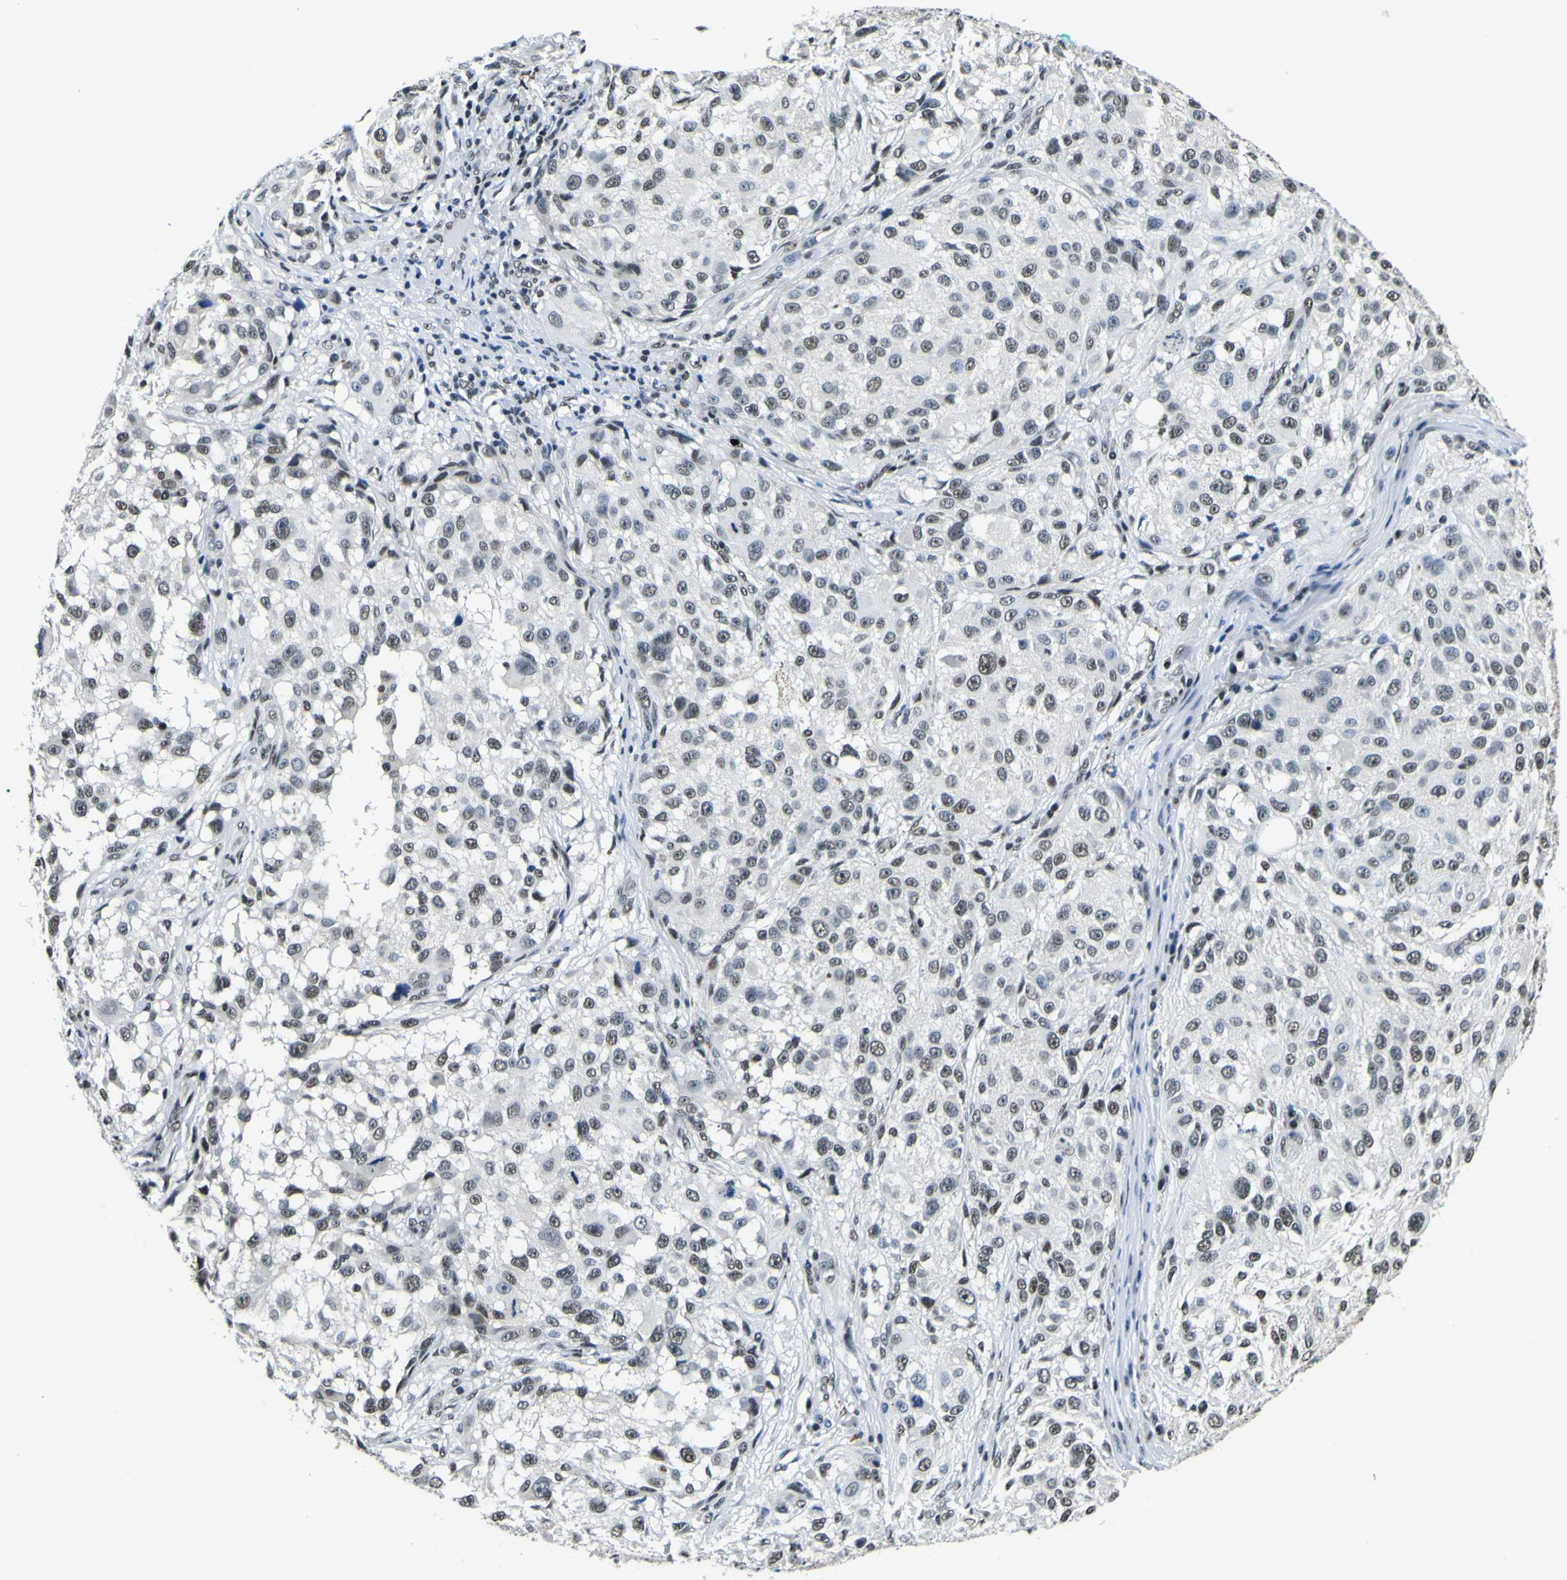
{"staining": {"intensity": "moderate", "quantity": ">75%", "location": "nuclear"}, "tissue": "melanoma", "cell_type": "Tumor cells", "image_type": "cancer", "snomed": [{"axis": "morphology", "description": "Necrosis, NOS"}, {"axis": "morphology", "description": "Malignant melanoma, NOS"}, {"axis": "topography", "description": "Skin"}], "caption": "Immunohistochemistry (IHC) of human malignant melanoma demonstrates medium levels of moderate nuclear staining in approximately >75% of tumor cells.", "gene": "SP1", "patient": {"sex": "female", "age": 87}}